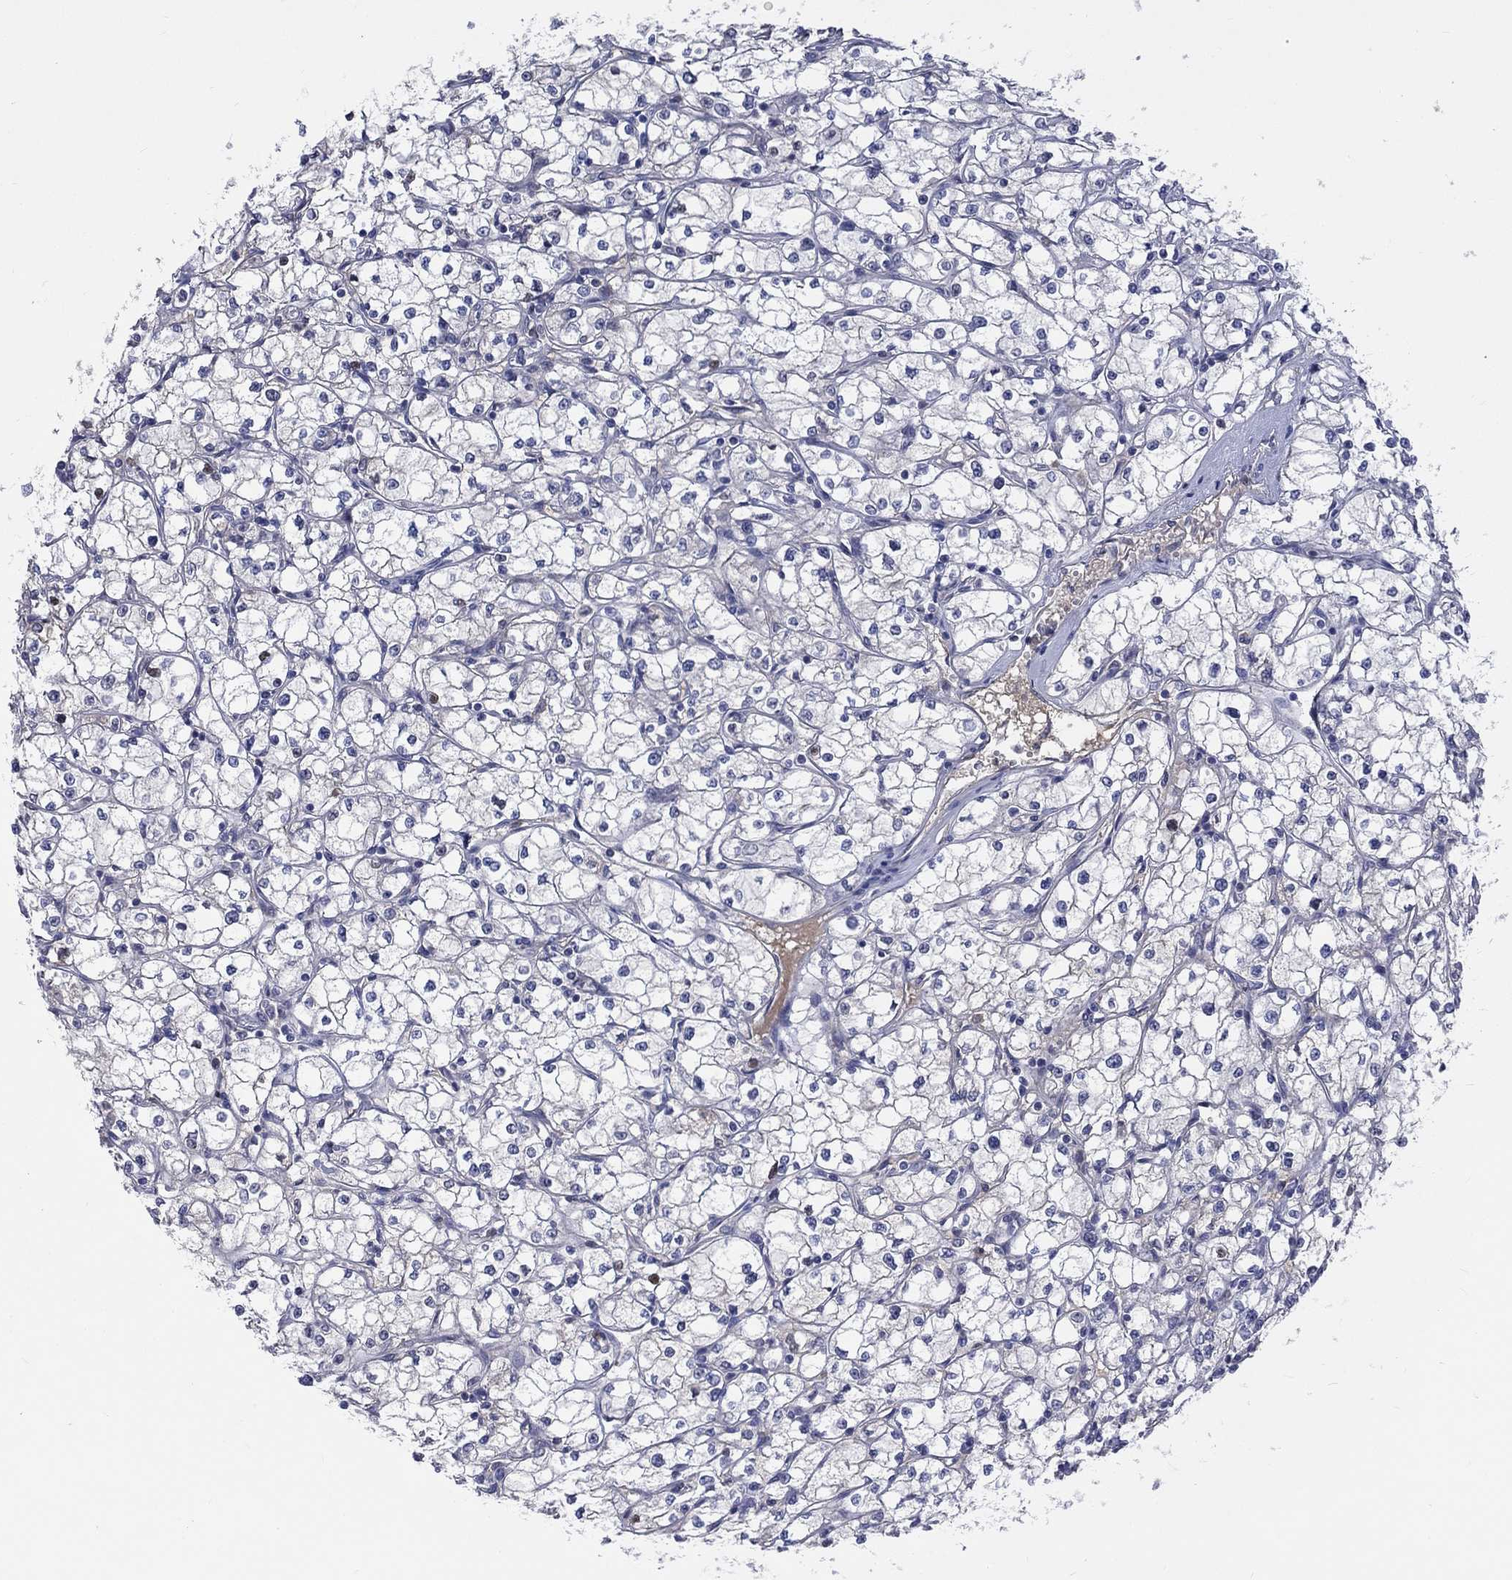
{"staining": {"intensity": "negative", "quantity": "none", "location": "none"}, "tissue": "renal cancer", "cell_type": "Tumor cells", "image_type": "cancer", "snomed": [{"axis": "morphology", "description": "Adenocarcinoma, NOS"}, {"axis": "topography", "description": "Kidney"}], "caption": "Immunohistochemical staining of adenocarcinoma (renal) reveals no significant expression in tumor cells.", "gene": "EGFLAM", "patient": {"sex": "male", "age": 67}}